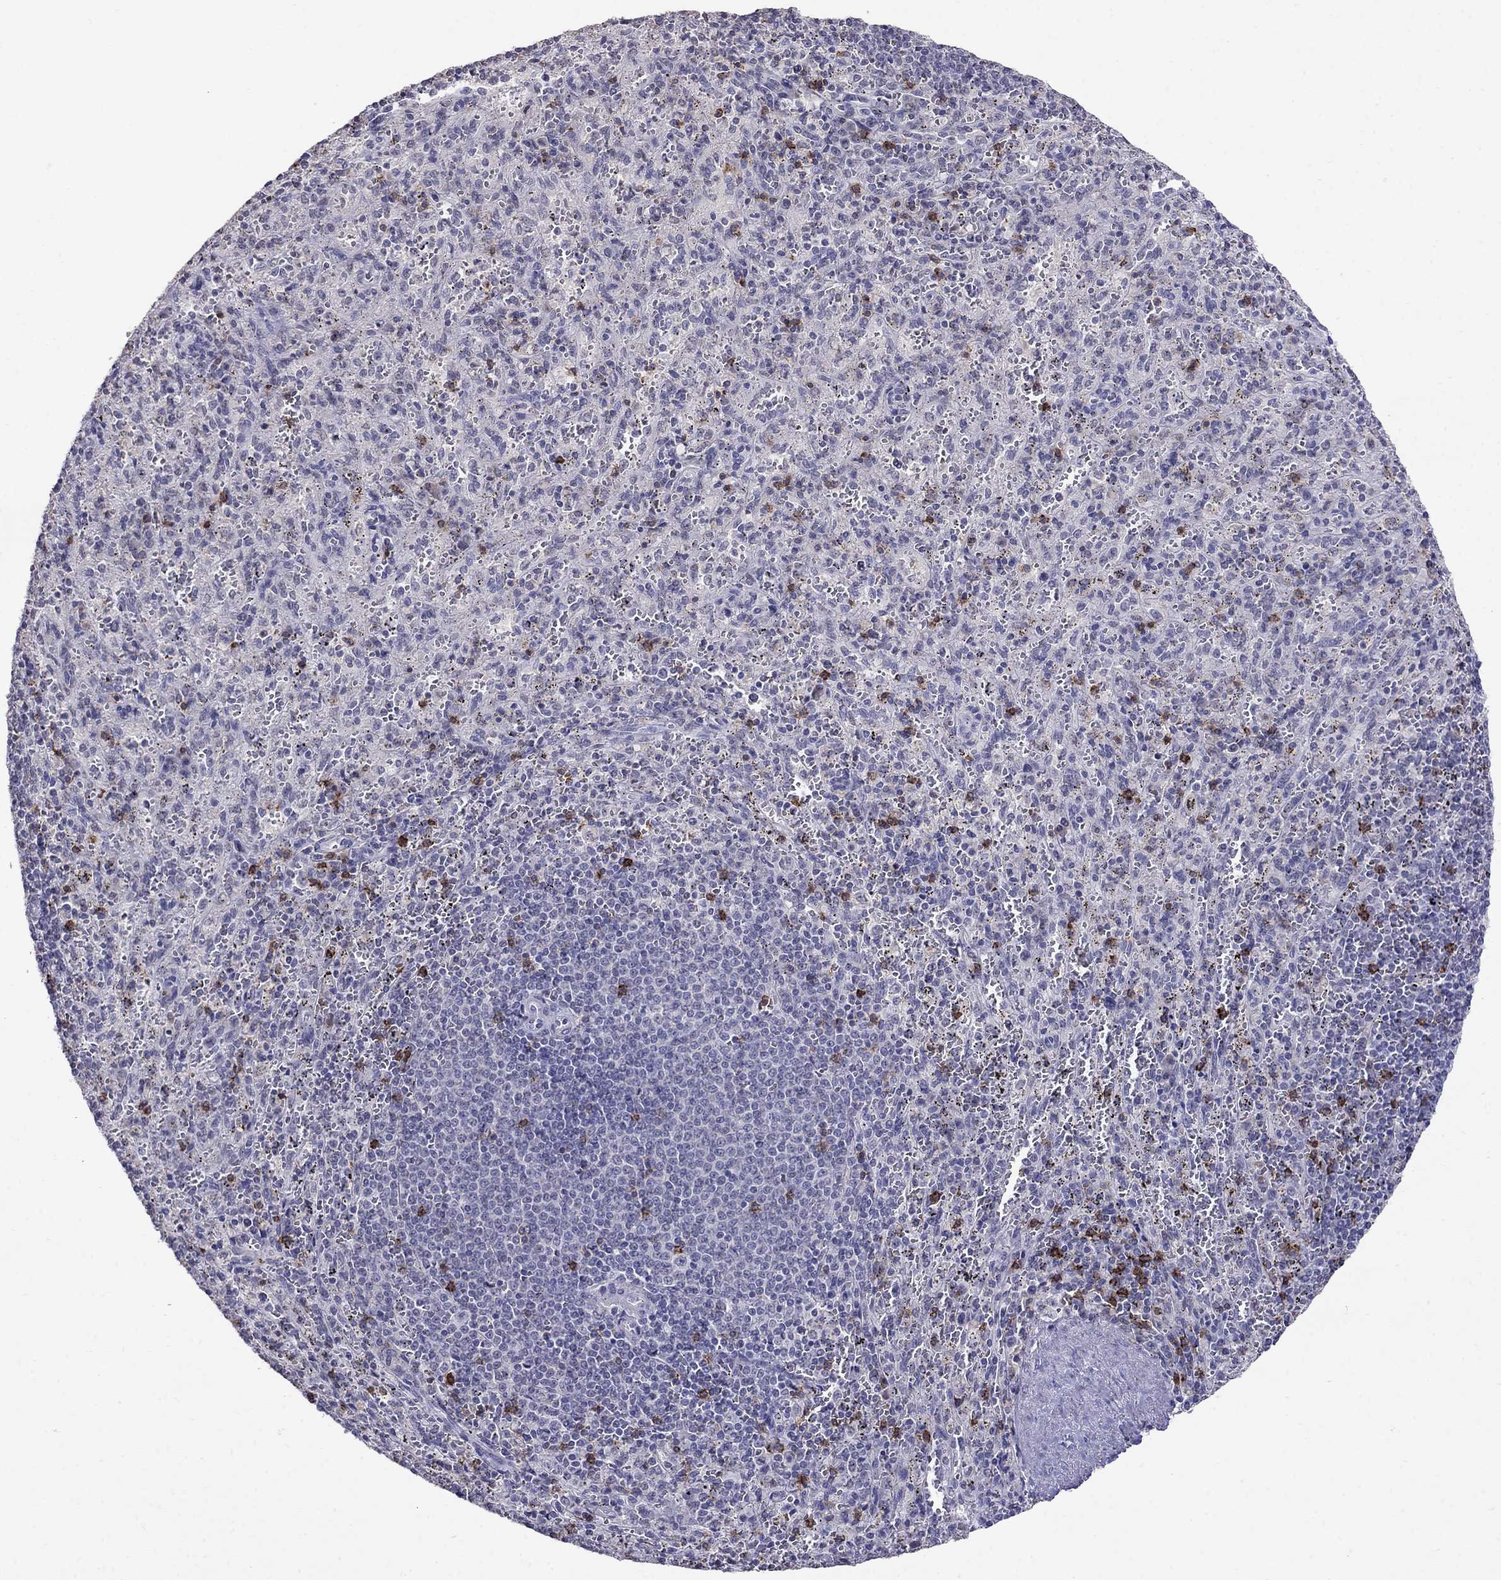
{"staining": {"intensity": "strong", "quantity": "<25%", "location": "cytoplasmic/membranous"}, "tissue": "spleen", "cell_type": "Cells in red pulp", "image_type": "normal", "snomed": [{"axis": "morphology", "description": "Normal tissue, NOS"}, {"axis": "topography", "description": "Spleen"}], "caption": "Immunohistochemistry (DAB (3,3'-diaminobenzidine)) staining of normal spleen shows strong cytoplasmic/membranous protein expression in approximately <25% of cells in red pulp.", "gene": "CD8B", "patient": {"sex": "male", "age": 57}}